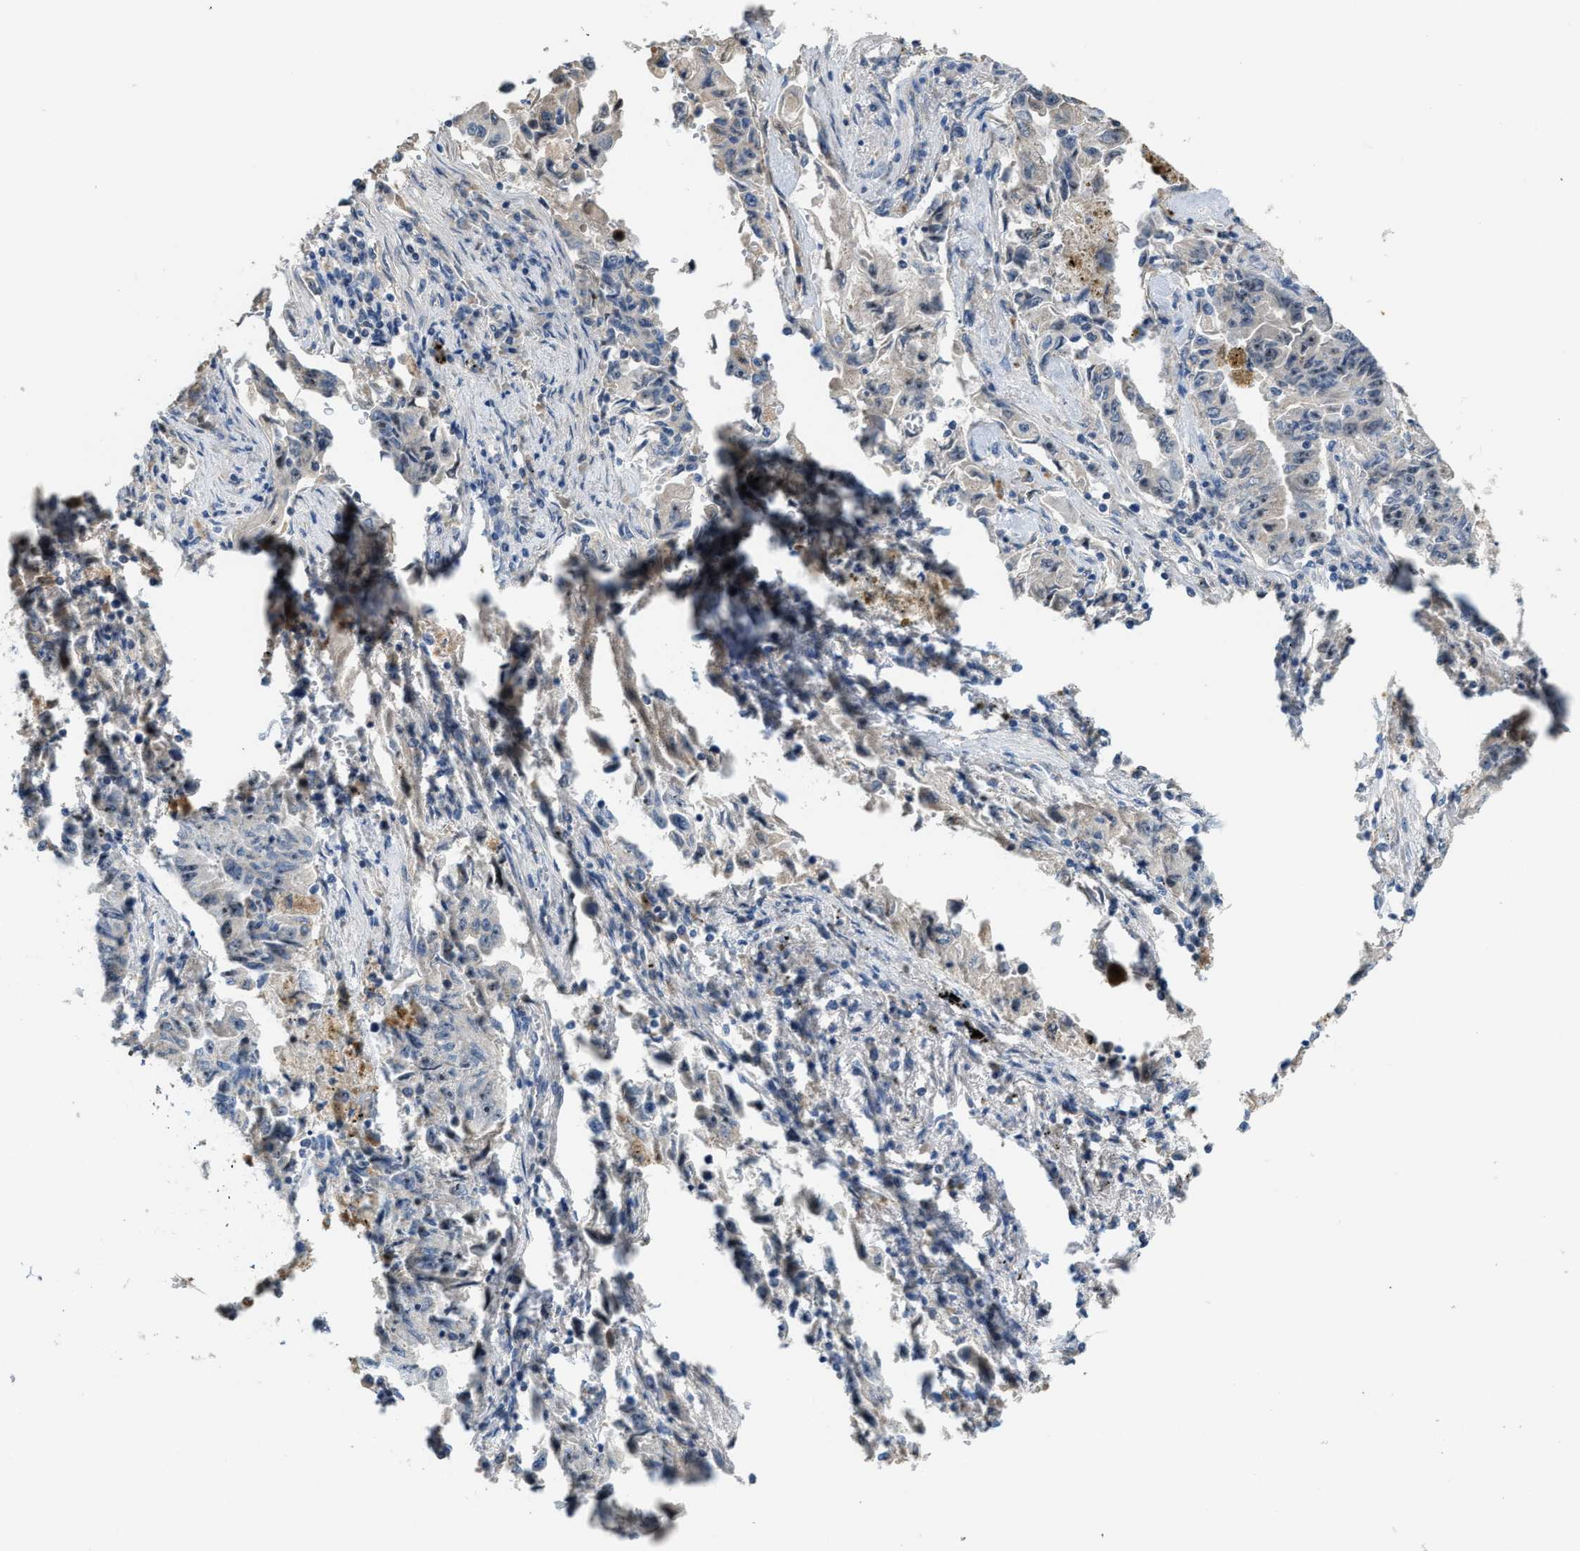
{"staining": {"intensity": "negative", "quantity": "none", "location": "none"}, "tissue": "lung cancer", "cell_type": "Tumor cells", "image_type": "cancer", "snomed": [{"axis": "morphology", "description": "Adenocarcinoma, NOS"}, {"axis": "topography", "description": "Lung"}], "caption": "Protein analysis of lung cancer (adenocarcinoma) shows no significant positivity in tumor cells. (Immunohistochemistry, brightfield microscopy, high magnification).", "gene": "ZNF783", "patient": {"sex": "female", "age": 51}}